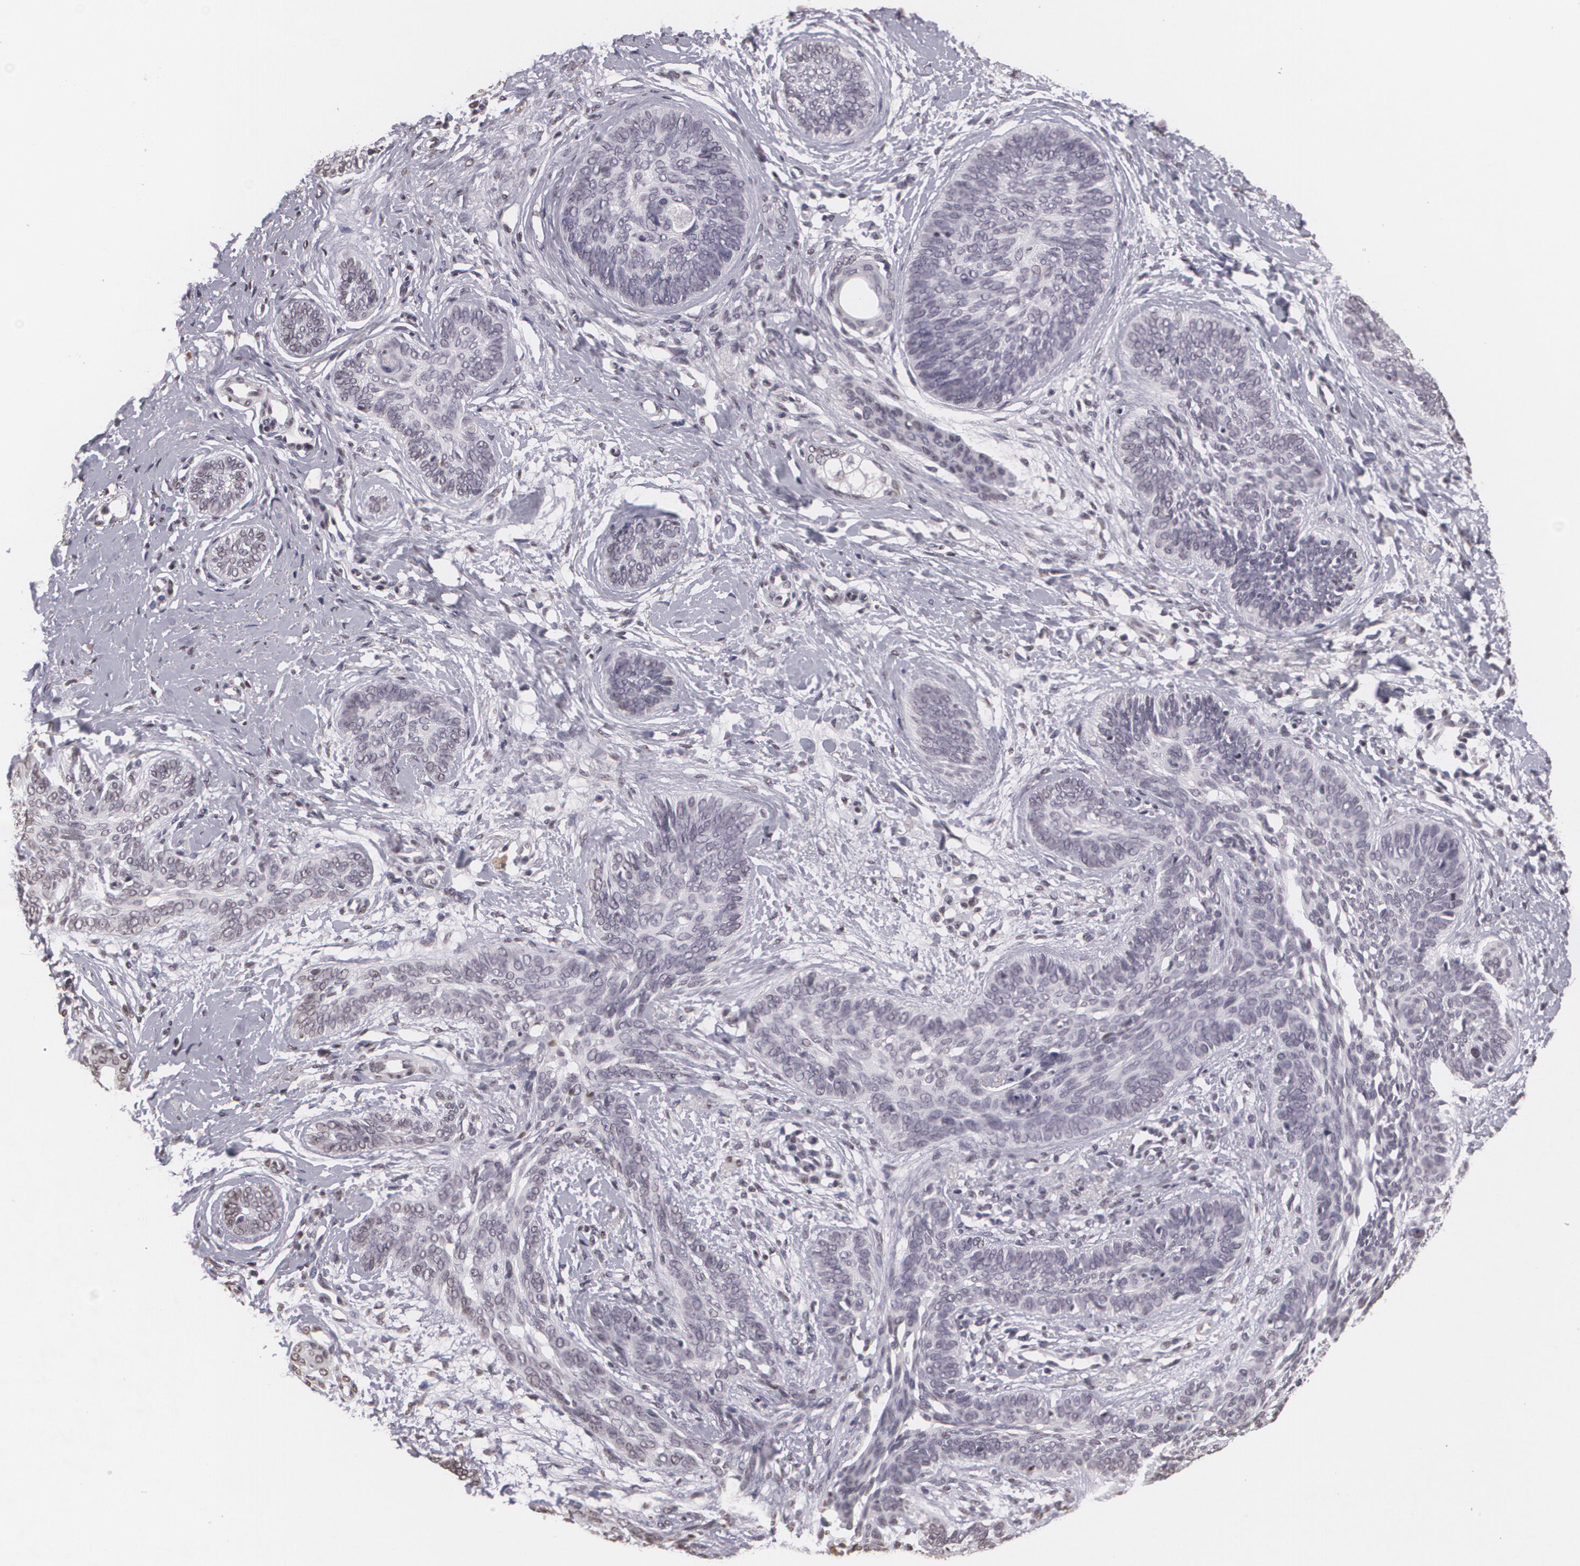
{"staining": {"intensity": "negative", "quantity": "none", "location": "none"}, "tissue": "skin cancer", "cell_type": "Tumor cells", "image_type": "cancer", "snomed": [{"axis": "morphology", "description": "Basal cell carcinoma"}, {"axis": "topography", "description": "Skin"}], "caption": "DAB immunohistochemical staining of human skin cancer displays no significant expression in tumor cells.", "gene": "MUC1", "patient": {"sex": "female", "age": 81}}